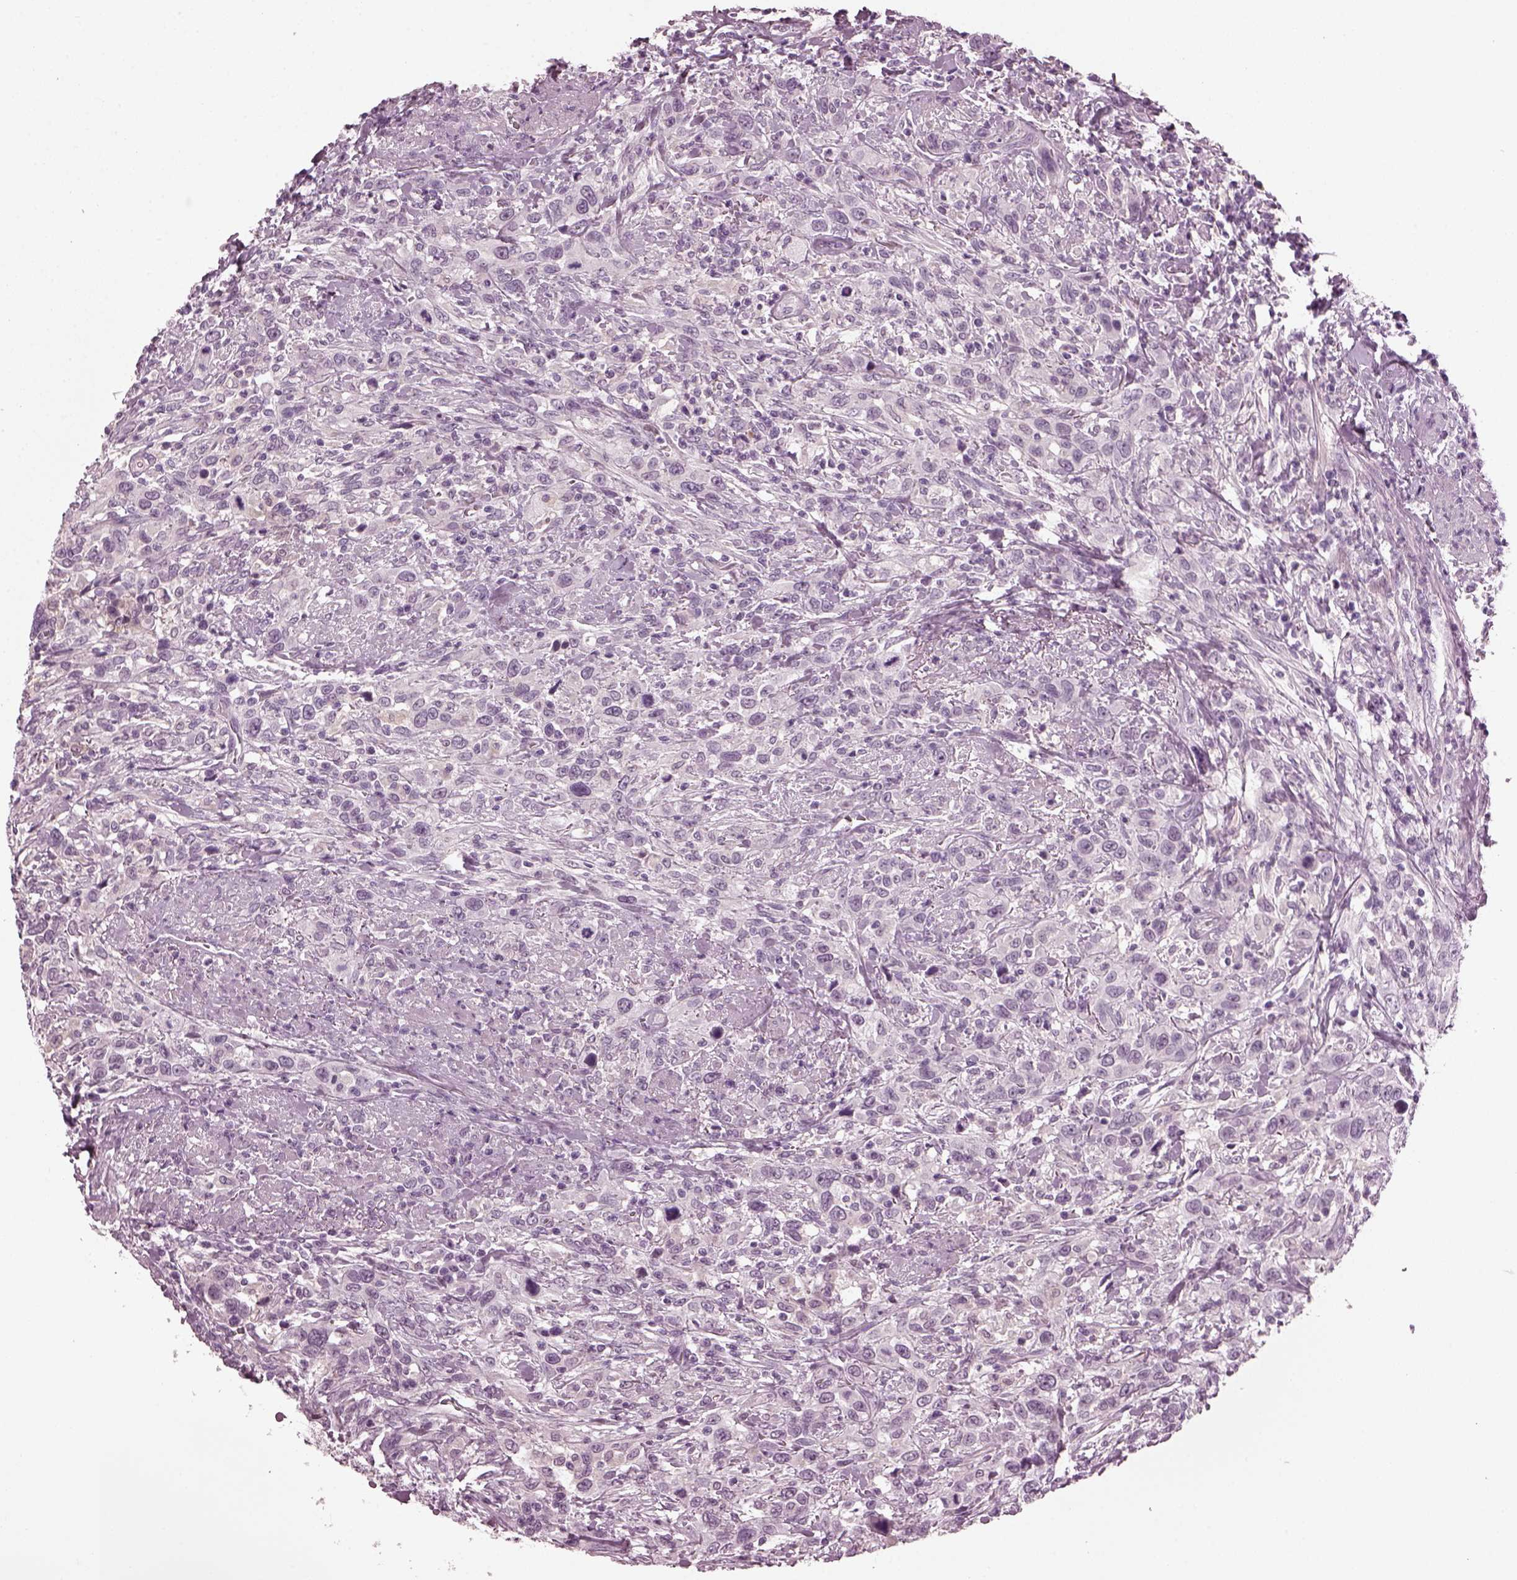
{"staining": {"intensity": "negative", "quantity": "none", "location": "none"}, "tissue": "urothelial cancer", "cell_type": "Tumor cells", "image_type": "cancer", "snomed": [{"axis": "morphology", "description": "Urothelial carcinoma, NOS"}, {"axis": "morphology", "description": "Urothelial carcinoma, High grade"}, {"axis": "topography", "description": "Urinary bladder"}], "caption": "High magnification brightfield microscopy of urothelial cancer stained with DAB (brown) and counterstained with hematoxylin (blue): tumor cells show no significant positivity. (Immunohistochemistry (ihc), brightfield microscopy, high magnification).", "gene": "SLC6A17", "patient": {"sex": "female", "age": 64}}